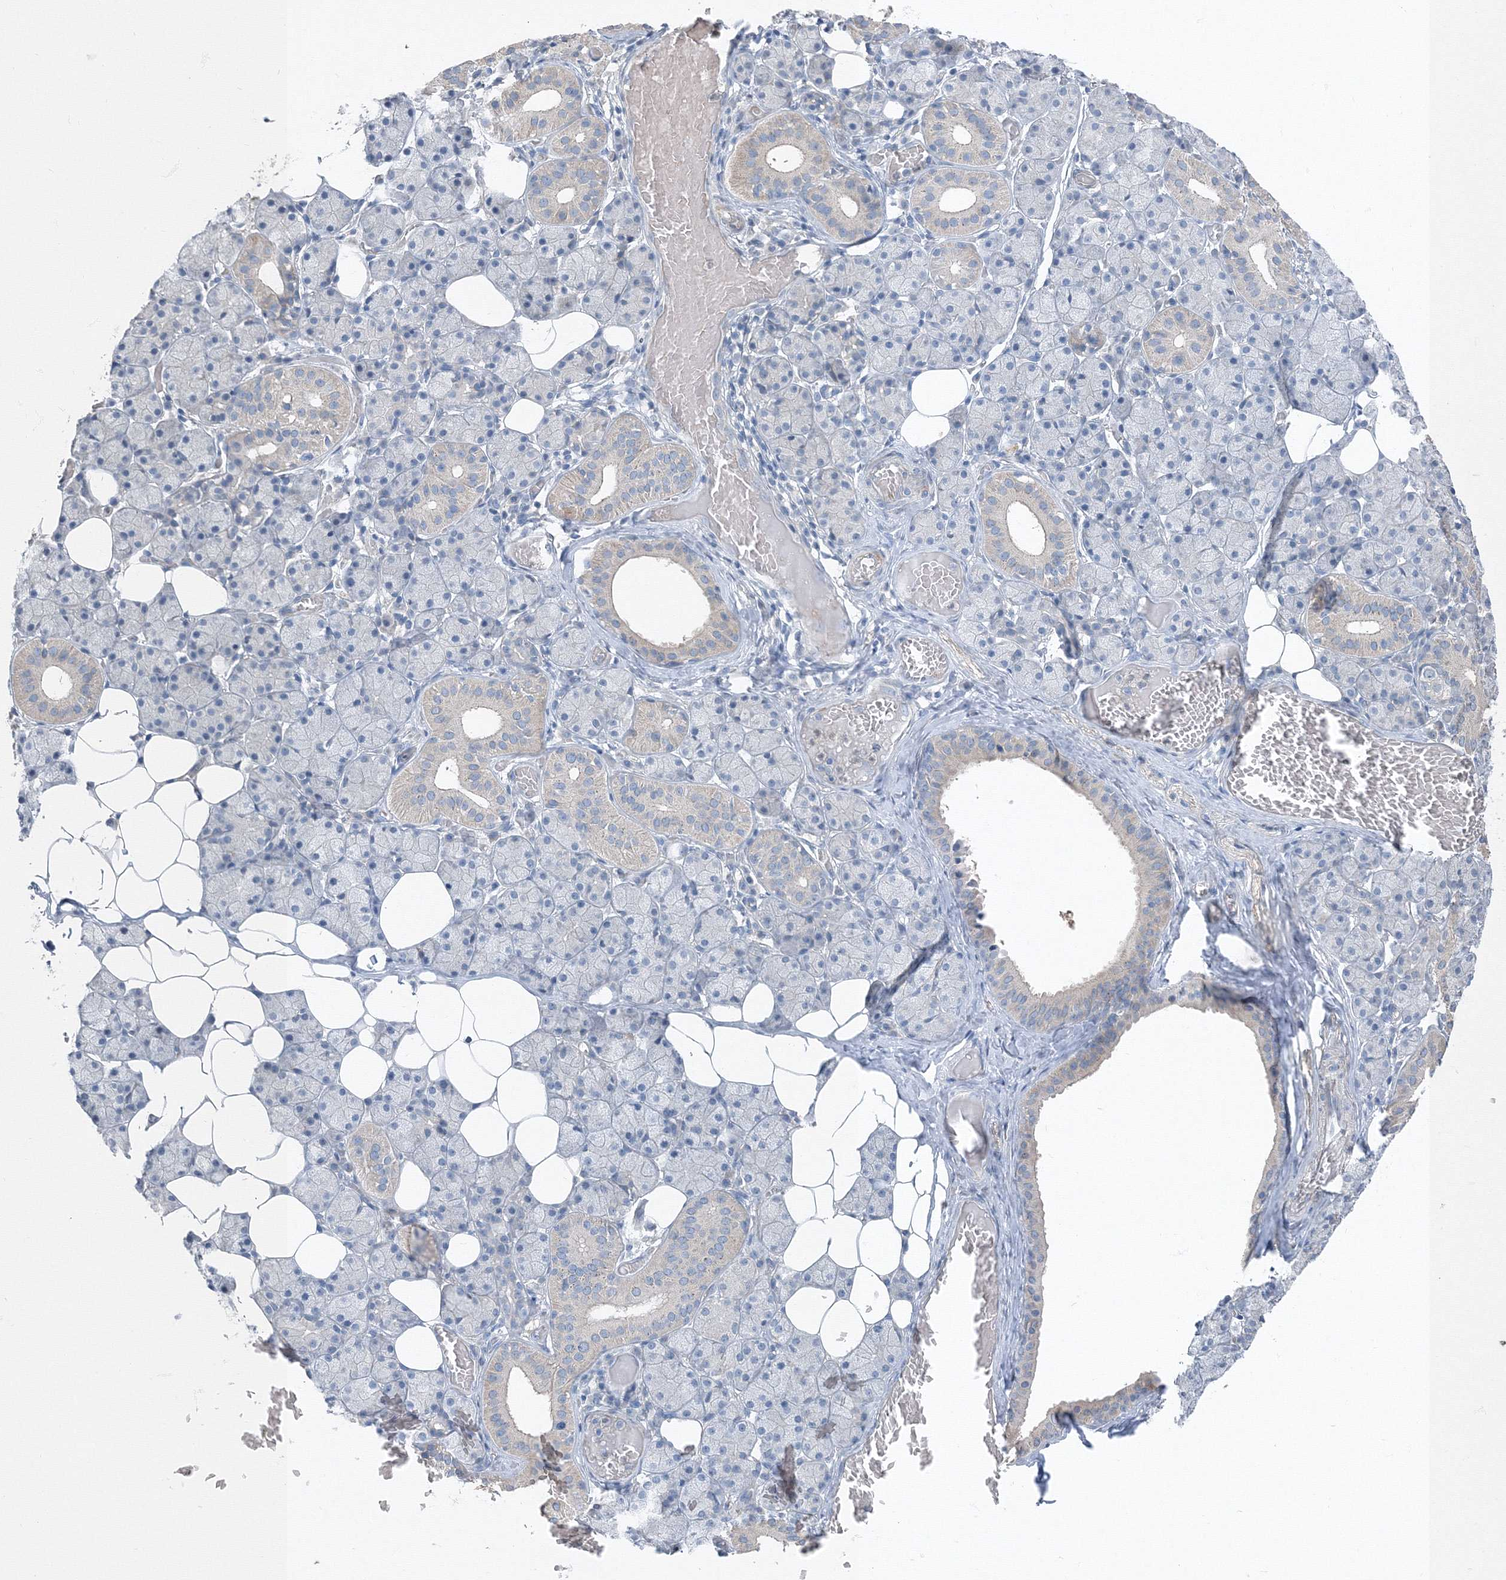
{"staining": {"intensity": "negative", "quantity": "none", "location": "none"}, "tissue": "salivary gland", "cell_type": "Glandular cells", "image_type": "normal", "snomed": [{"axis": "morphology", "description": "Normal tissue, NOS"}, {"axis": "topography", "description": "Salivary gland"}], "caption": "This is an IHC histopathology image of normal salivary gland. There is no expression in glandular cells.", "gene": "AASDH", "patient": {"sex": "female", "age": 33}}